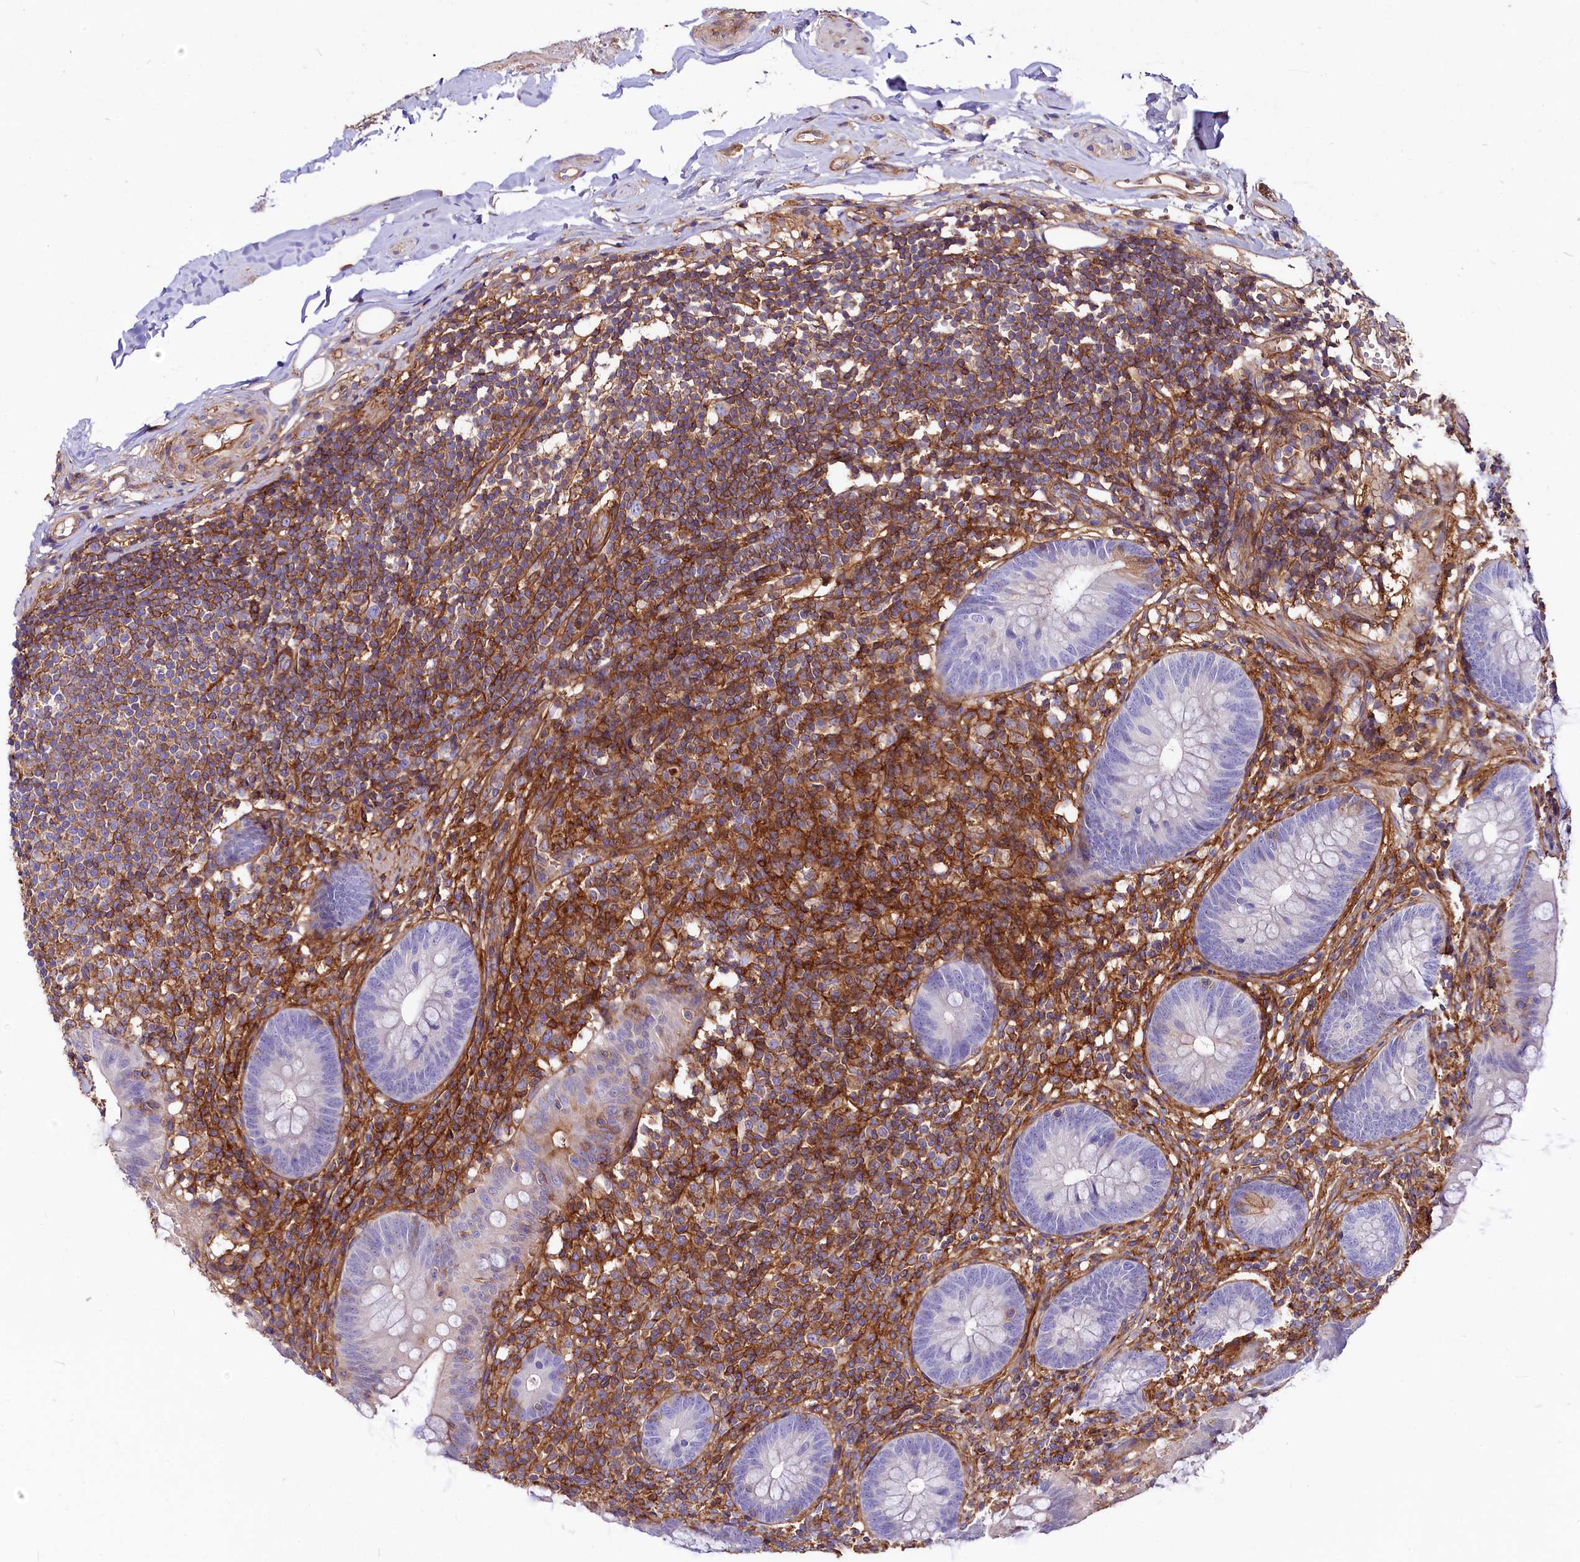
{"staining": {"intensity": "weak", "quantity": "<25%", "location": "cytoplasmic/membranous"}, "tissue": "appendix", "cell_type": "Glandular cells", "image_type": "normal", "snomed": [{"axis": "morphology", "description": "Normal tissue, NOS"}, {"axis": "topography", "description": "Appendix"}], "caption": "IHC image of unremarkable appendix stained for a protein (brown), which displays no expression in glandular cells.", "gene": "ANO6", "patient": {"sex": "female", "age": 62}}